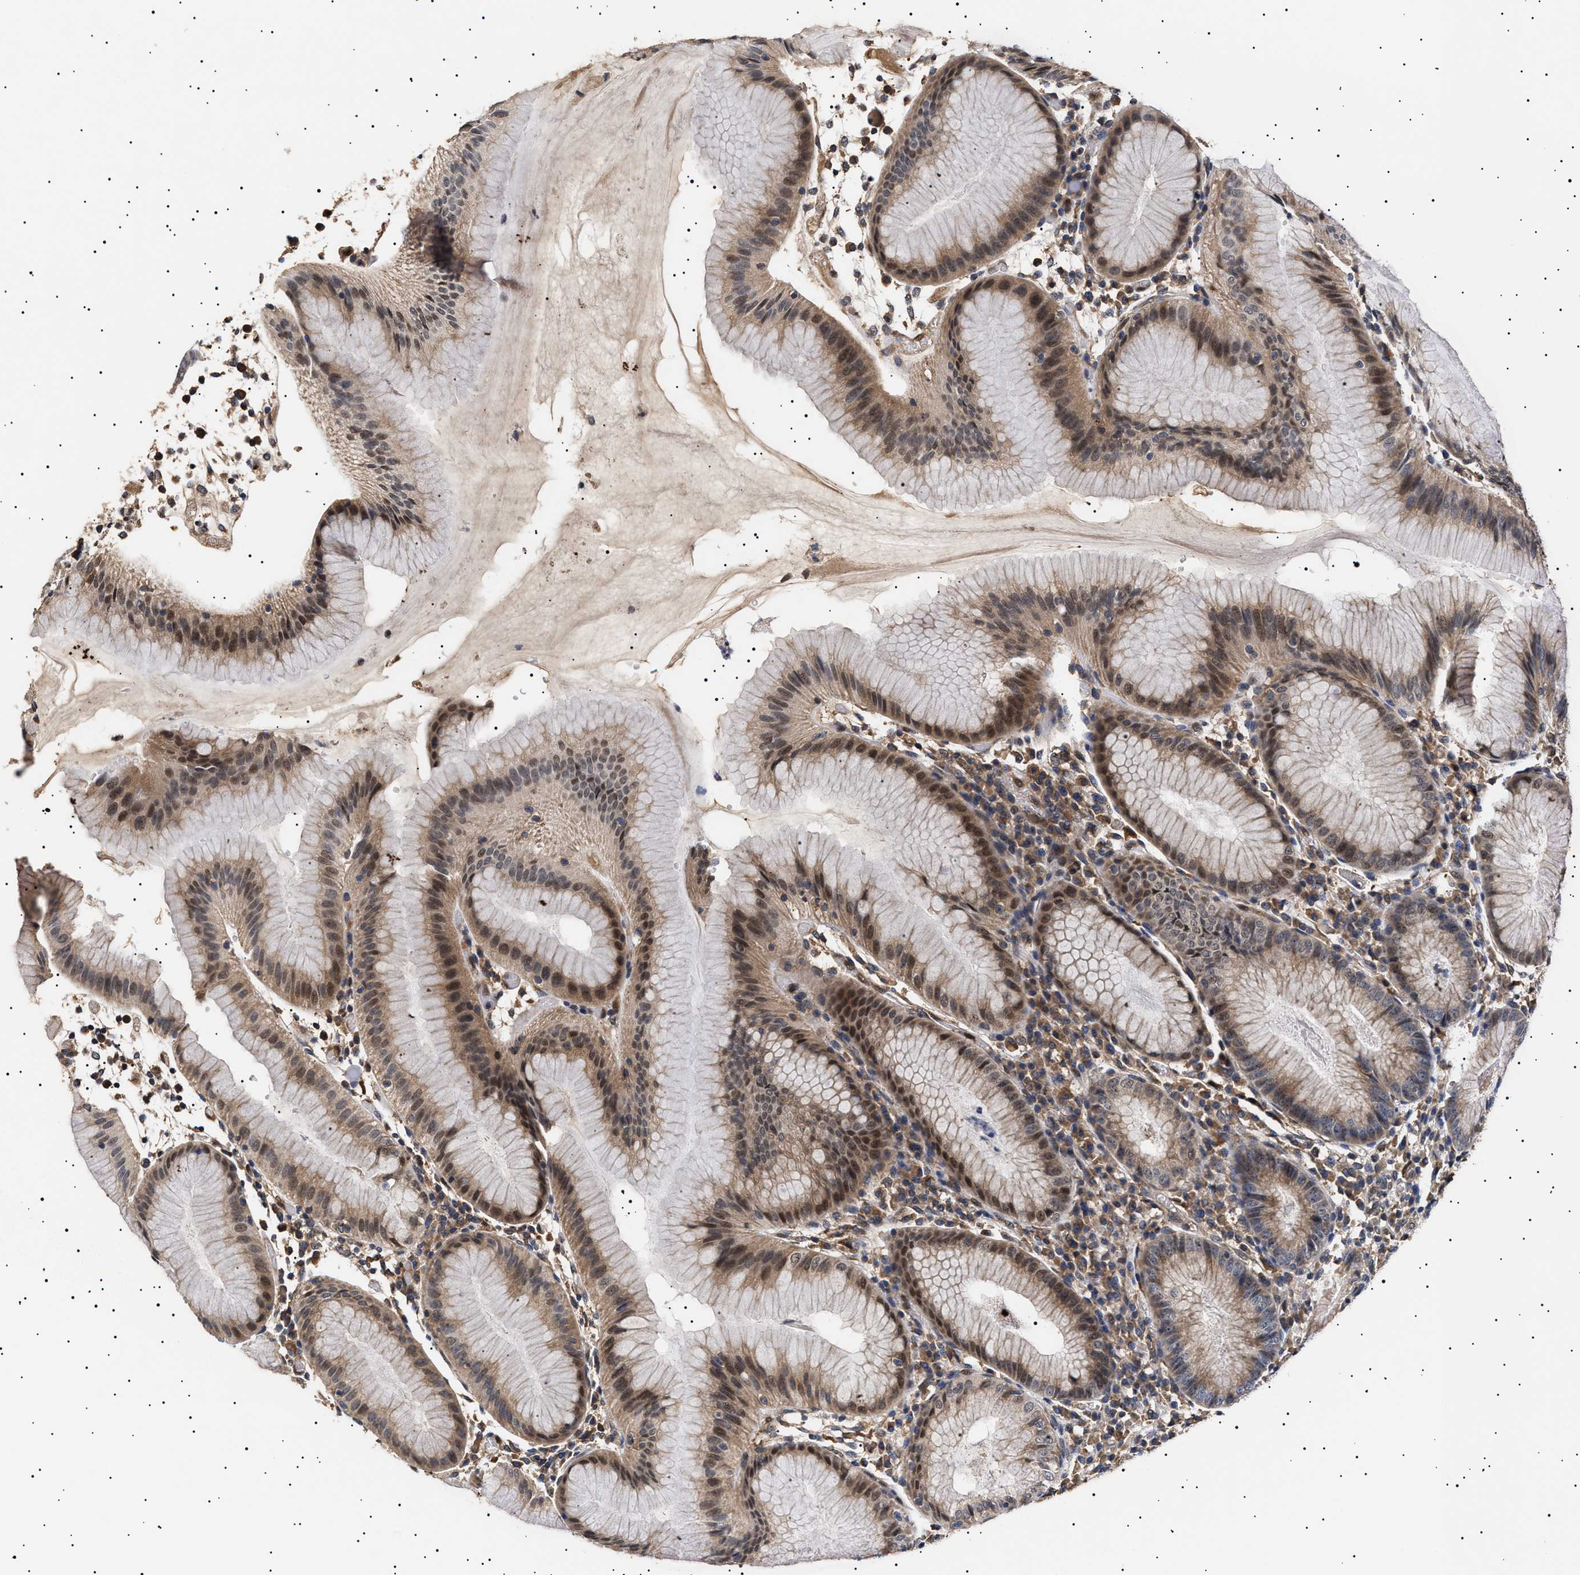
{"staining": {"intensity": "moderate", "quantity": ">75%", "location": "cytoplasmic/membranous,nuclear"}, "tissue": "stomach", "cell_type": "Glandular cells", "image_type": "normal", "snomed": [{"axis": "morphology", "description": "Normal tissue, NOS"}, {"axis": "topography", "description": "Stomach"}, {"axis": "topography", "description": "Stomach, lower"}], "caption": "An immunohistochemistry micrograph of unremarkable tissue is shown. Protein staining in brown shows moderate cytoplasmic/membranous,nuclear positivity in stomach within glandular cells. The staining was performed using DAB, with brown indicating positive protein expression. Nuclei are stained blue with hematoxylin.", "gene": "KRBA1", "patient": {"sex": "female", "age": 75}}